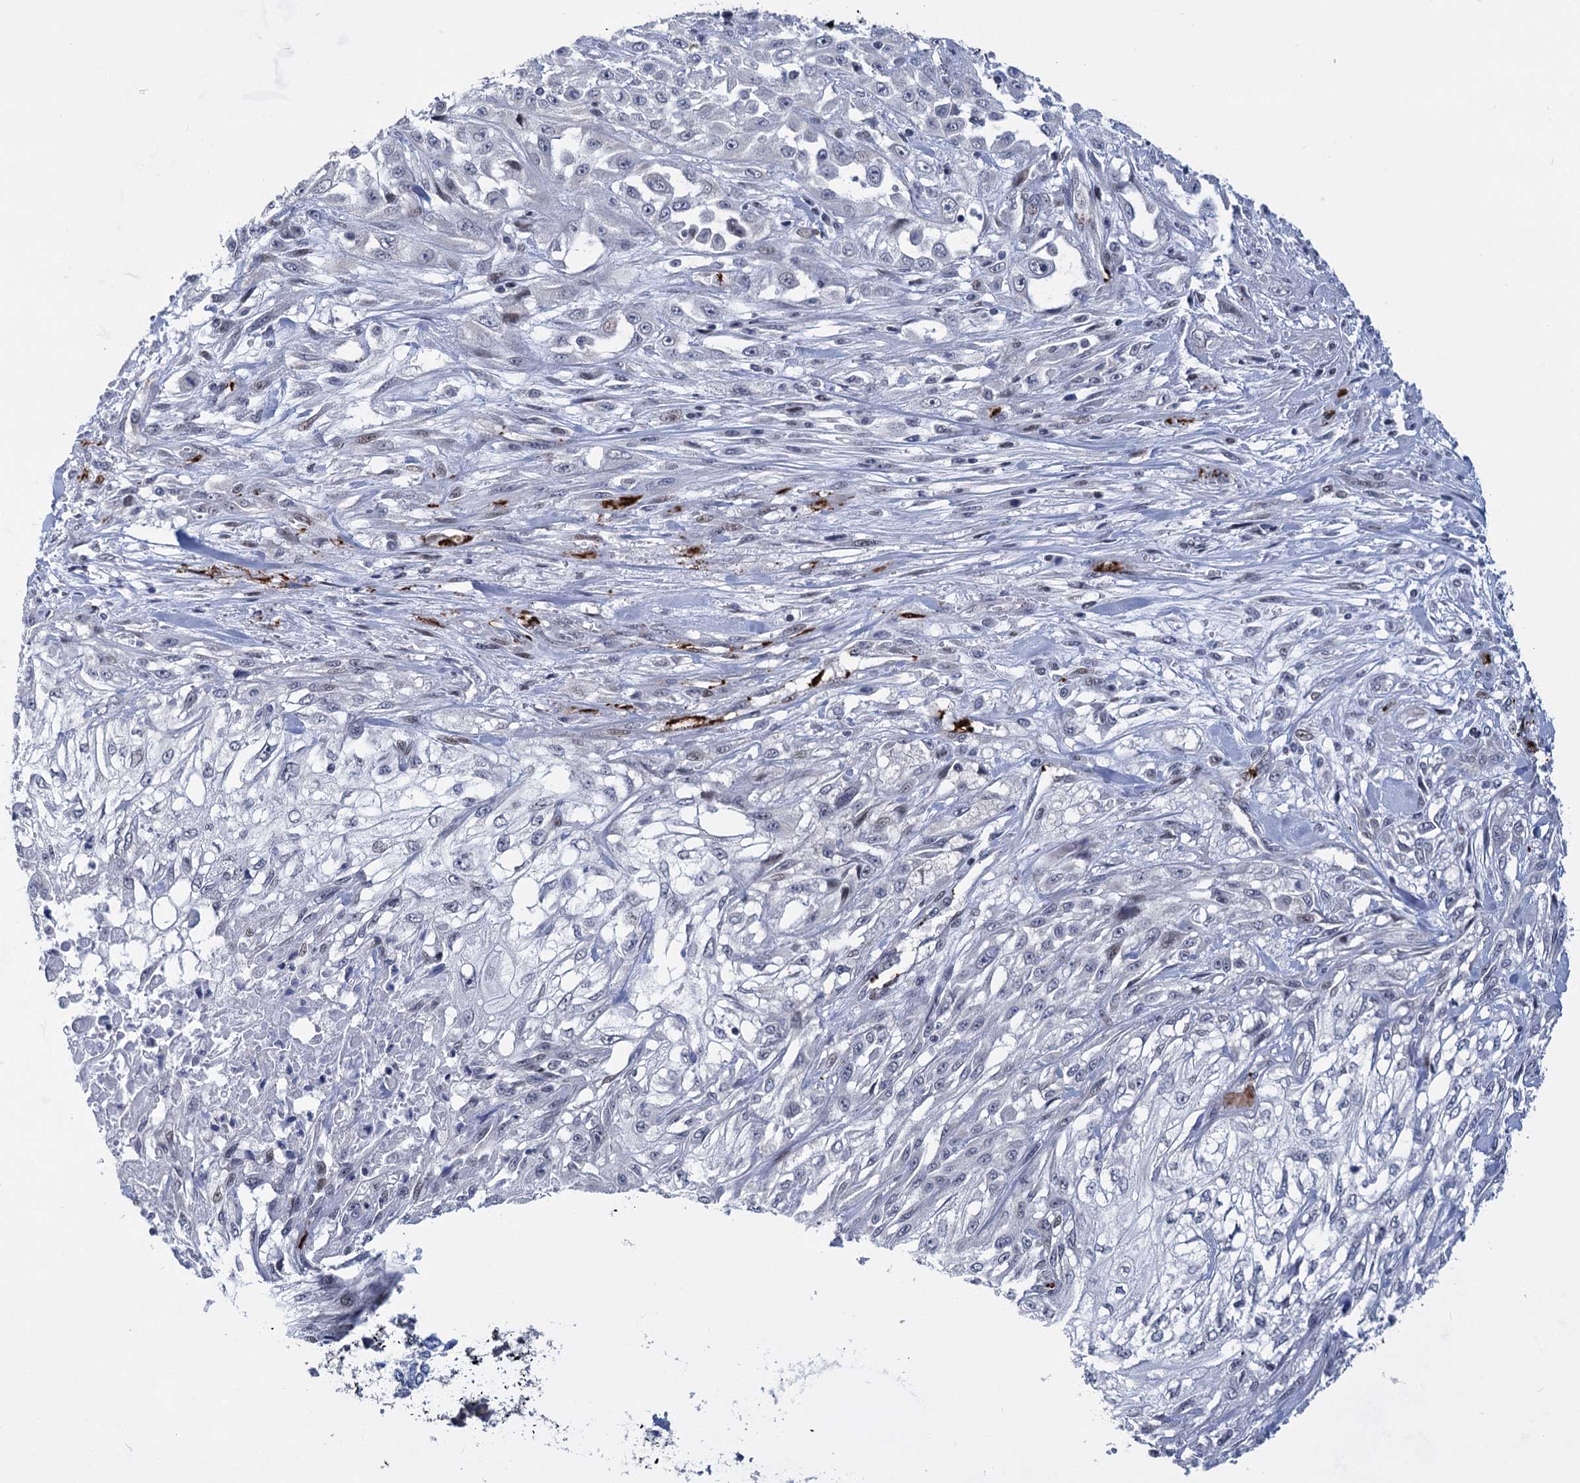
{"staining": {"intensity": "negative", "quantity": "none", "location": "none"}, "tissue": "skin cancer", "cell_type": "Tumor cells", "image_type": "cancer", "snomed": [{"axis": "morphology", "description": "Squamous cell carcinoma, NOS"}, {"axis": "morphology", "description": "Squamous cell carcinoma, metastatic, NOS"}, {"axis": "topography", "description": "Skin"}, {"axis": "topography", "description": "Lymph node"}], "caption": "Protein analysis of metastatic squamous cell carcinoma (skin) demonstrates no significant positivity in tumor cells.", "gene": "MON2", "patient": {"sex": "male", "age": 75}}